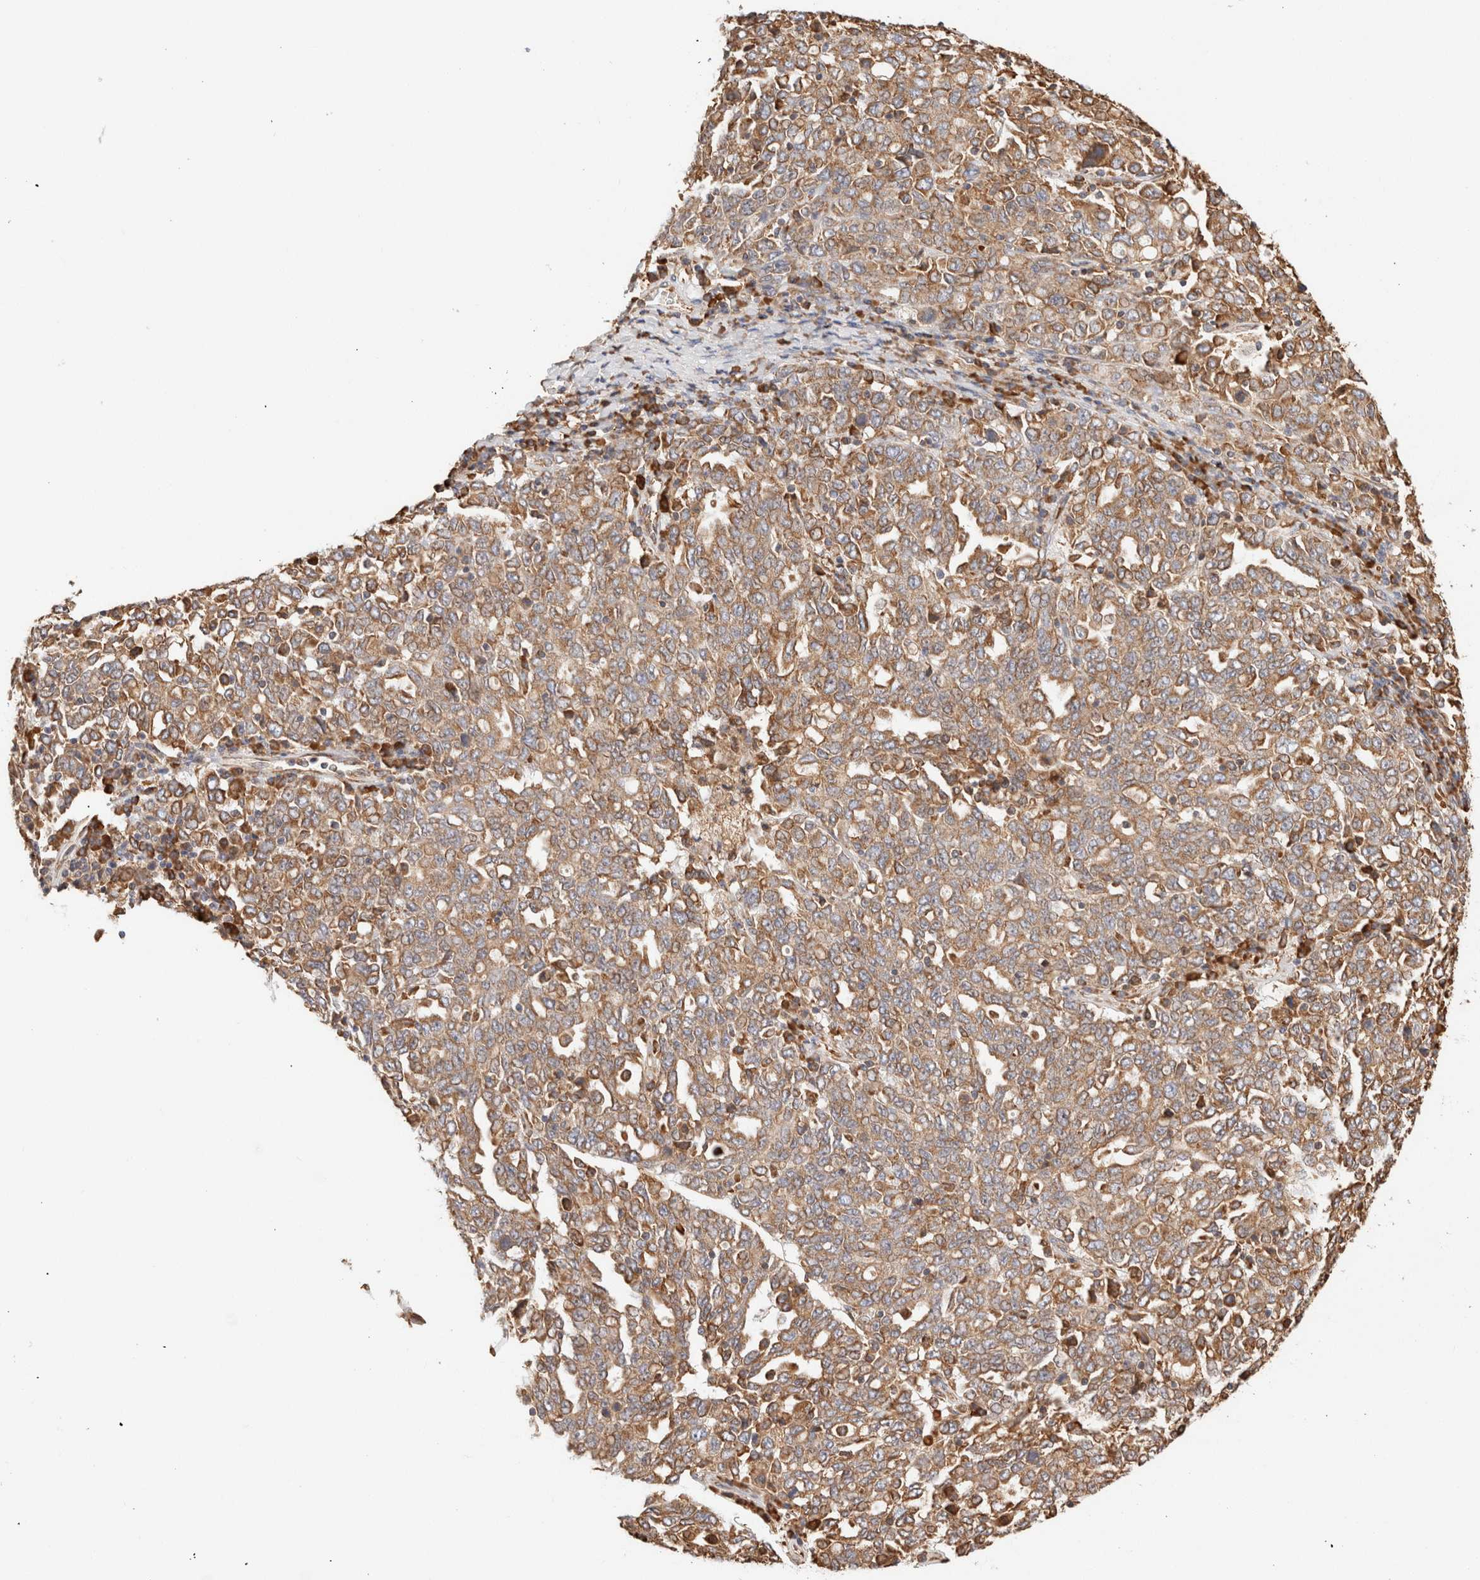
{"staining": {"intensity": "moderate", "quantity": ">75%", "location": "cytoplasmic/membranous"}, "tissue": "ovarian cancer", "cell_type": "Tumor cells", "image_type": "cancer", "snomed": [{"axis": "morphology", "description": "Carcinoma, endometroid"}, {"axis": "topography", "description": "Ovary"}], "caption": "Immunohistochemistry (DAB) staining of human ovarian cancer shows moderate cytoplasmic/membranous protein expression in approximately >75% of tumor cells.", "gene": "FER", "patient": {"sex": "female", "age": 62}}